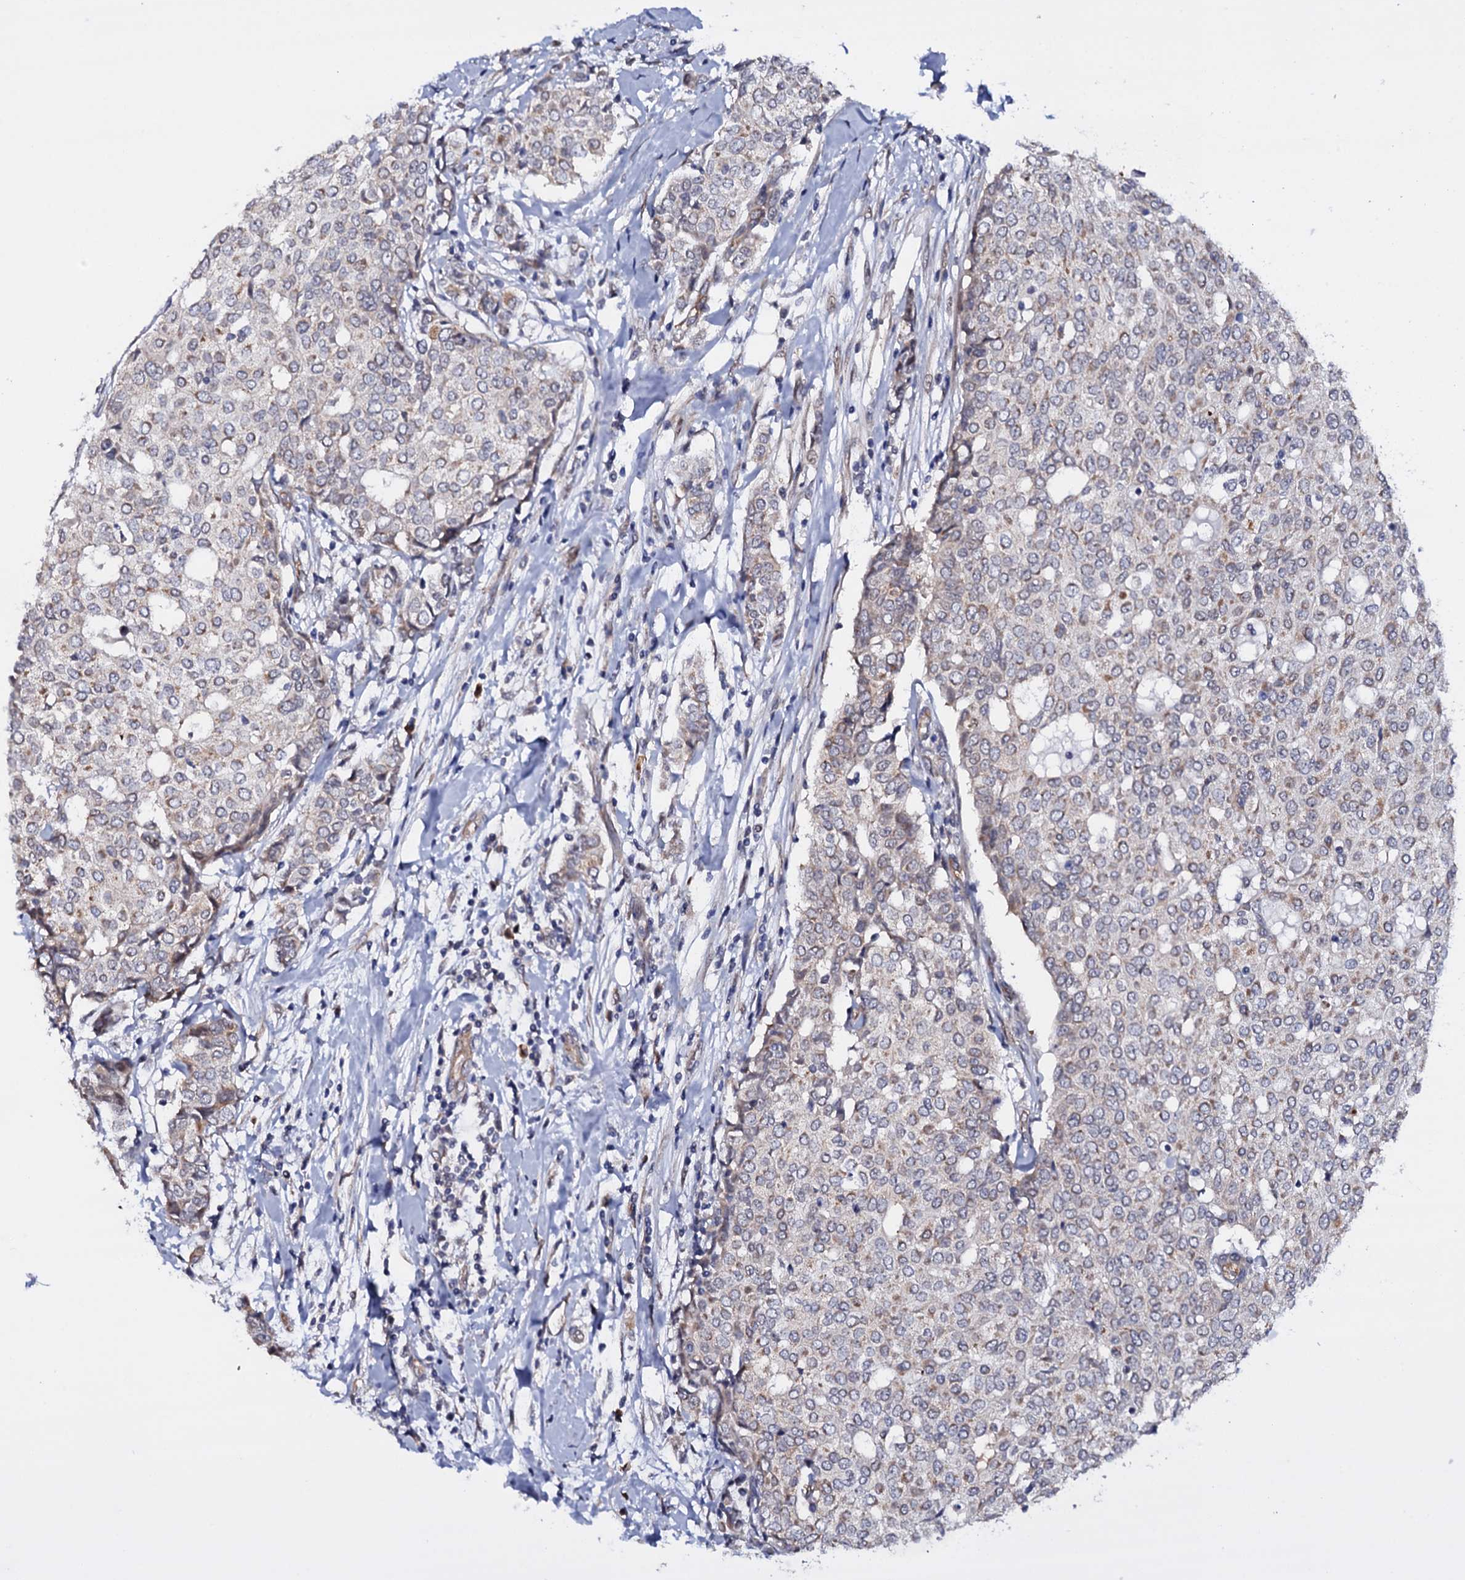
{"staining": {"intensity": "weak", "quantity": "25%-75%", "location": "cytoplasmic/membranous"}, "tissue": "breast cancer", "cell_type": "Tumor cells", "image_type": "cancer", "snomed": [{"axis": "morphology", "description": "Lobular carcinoma"}, {"axis": "topography", "description": "Breast"}], "caption": "IHC (DAB) staining of breast cancer exhibits weak cytoplasmic/membranous protein staining in approximately 25%-75% of tumor cells.", "gene": "GAREM1", "patient": {"sex": "female", "age": 51}}